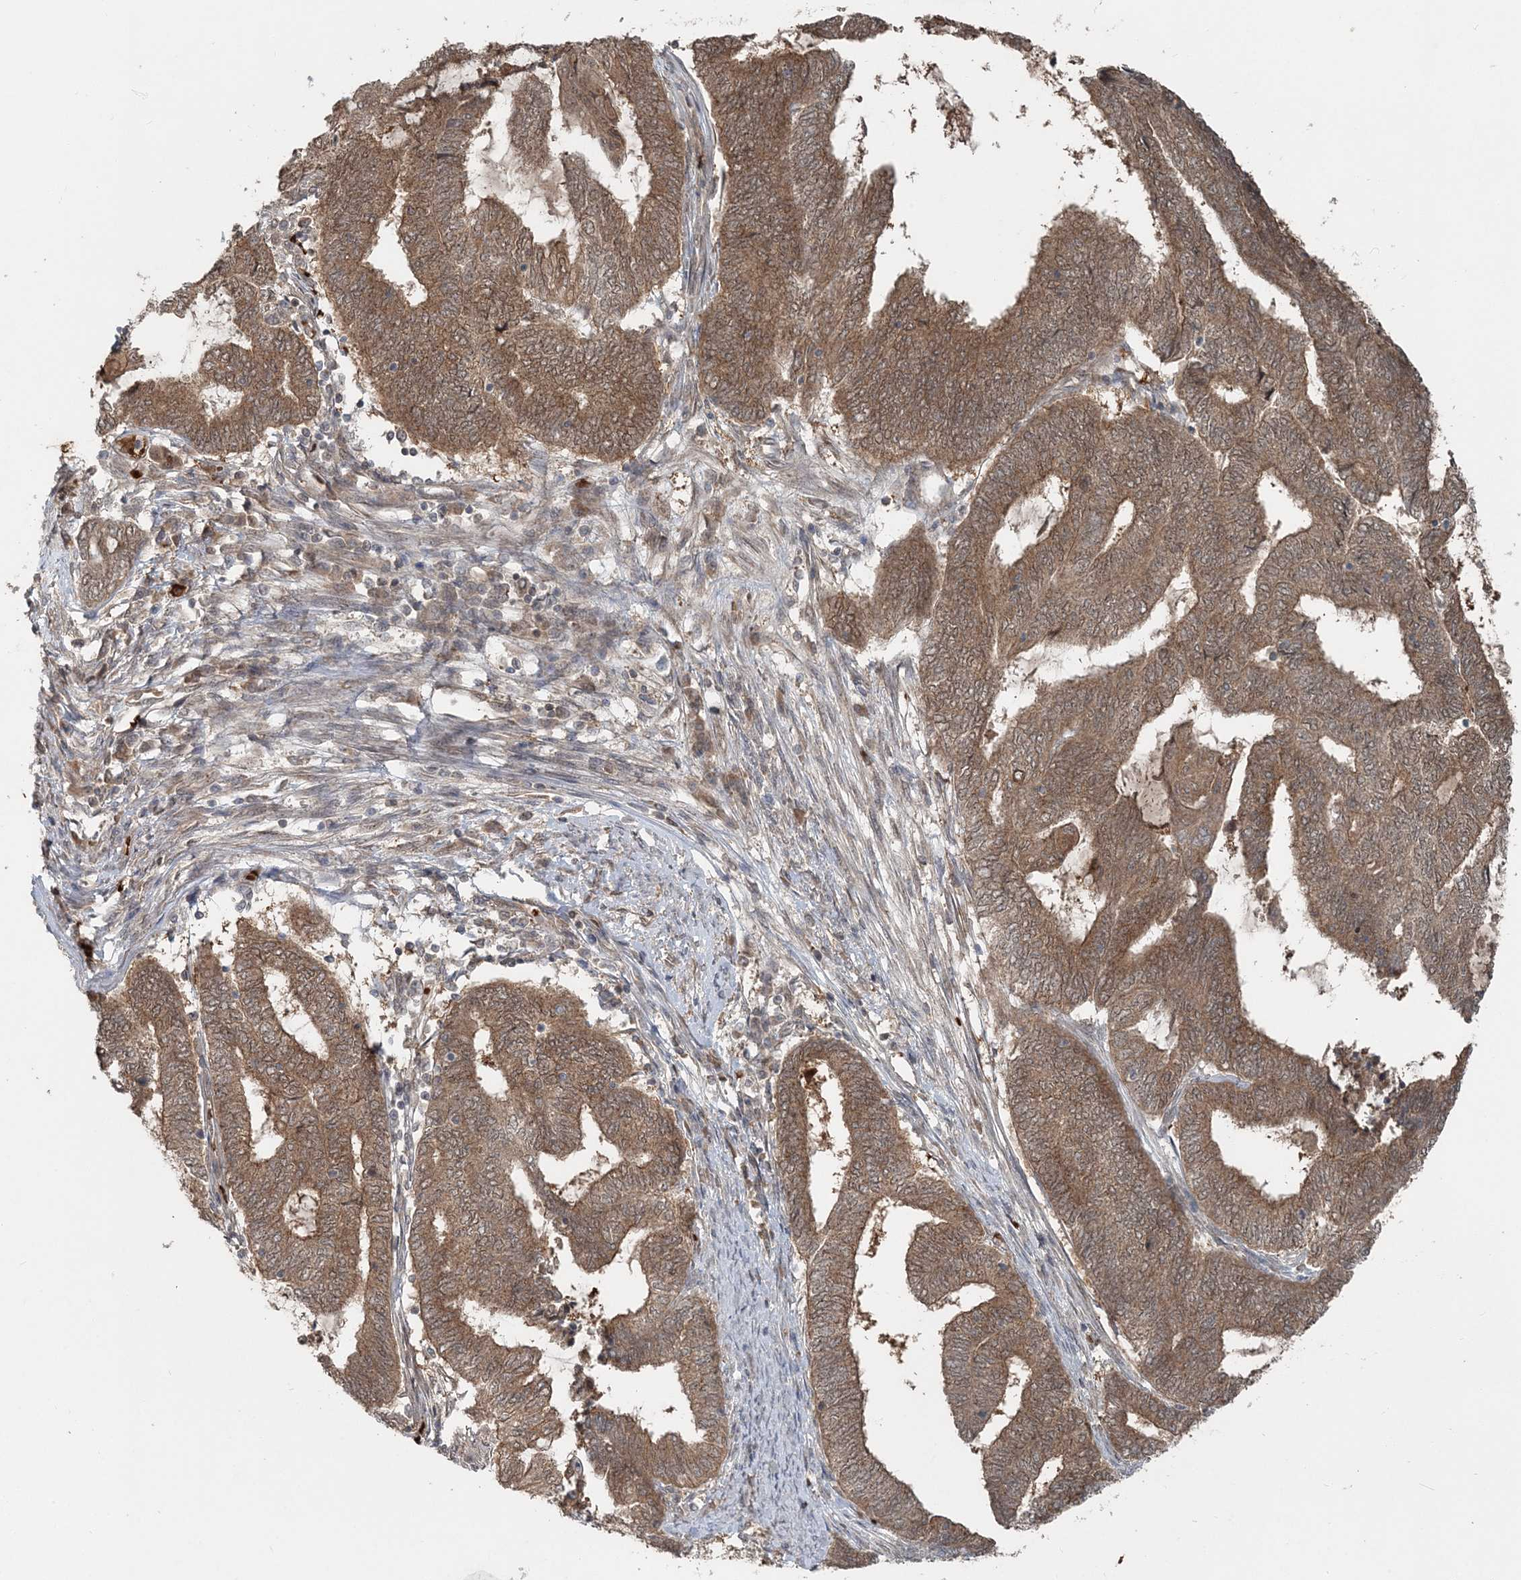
{"staining": {"intensity": "moderate", "quantity": ">75%", "location": "cytoplasmic/membranous,nuclear"}, "tissue": "endometrial cancer", "cell_type": "Tumor cells", "image_type": "cancer", "snomed": [{"axis": "morphology", "description": "Adenocarcinoma, NOS"}, {"axis": "topography", "description": "Uterus"}, {"axis": "topography", "description": "Endometrium"}], "caption": "High-magnification brightfield microscopy of adenocarcinoma (endometrial) stained with DAB (3,3'-diaminobenzidine) (brown) and counterstained with hematoxylin (blue). tumor cells exhibit moderate cytoplasmic/membranous and nuclear staining is present in about>75% of cells.", "gene": "FBXL17", "patient": {"sex": "female", "age": 70}}